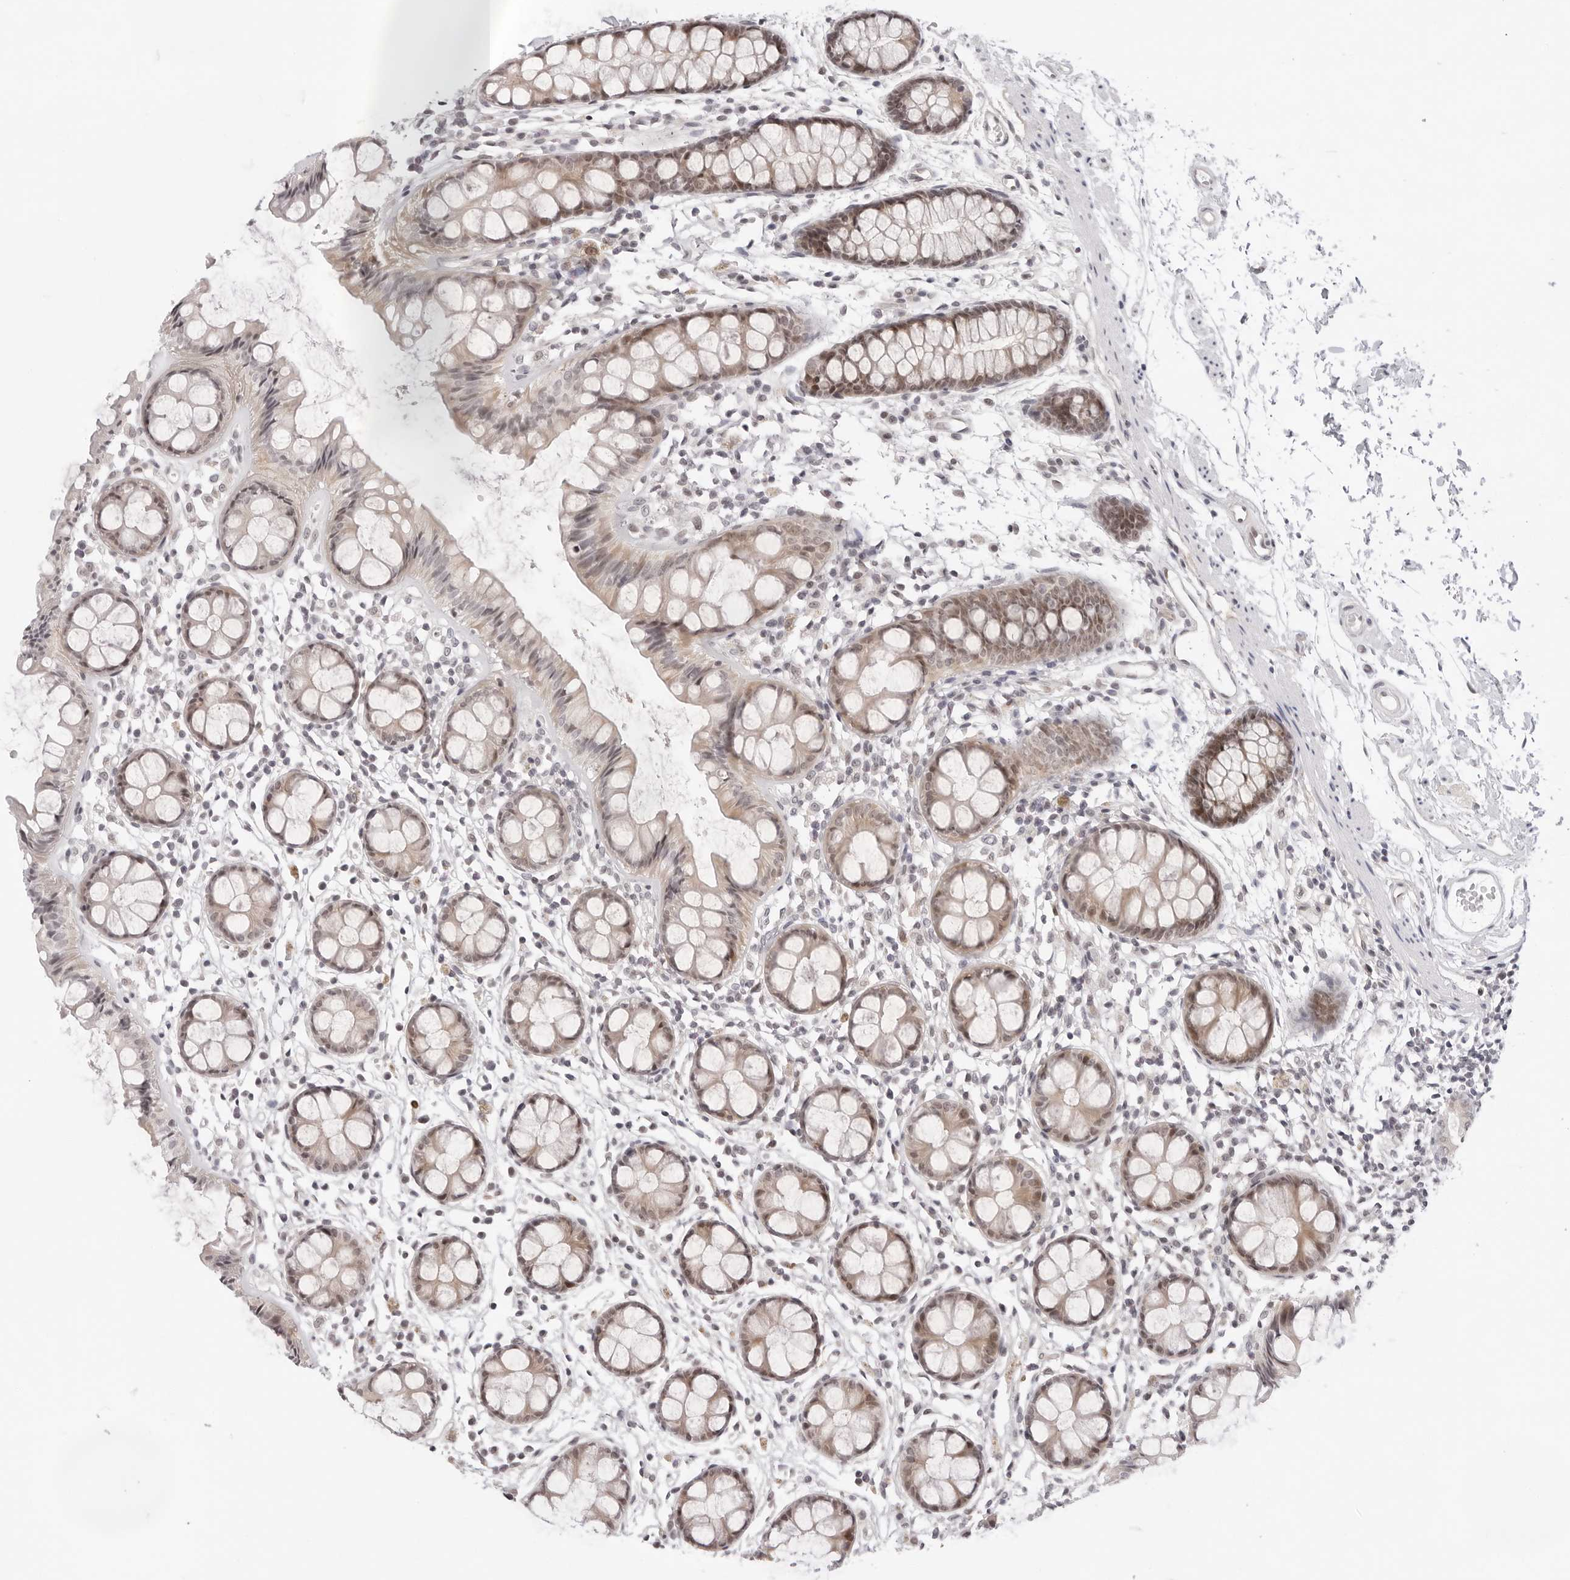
{"staining": {"intensity": "moderate", "quantity": "25%-75%", "location": "cytoplasmic/membranous,nuclear"}, "tissue": "rectum", "cell_type": "Glandular cells", "image_type": "normal", "snomed": [{"axis": "morphology", "description": "Normal tissue, NOS"}, {"axis": "topography", "description": "Rectum"}], "caption": "Immunohistochemistry (DAB (3,3'-diaminobenzidine)) staining of unremarkable rectum shows moderate cytoplasmic/membranous,nuclear protein positivity in about 25%-75% of glandular cells.", "gene": "ITGB3BP", "patient": {"sex": "female", "age": 66}}